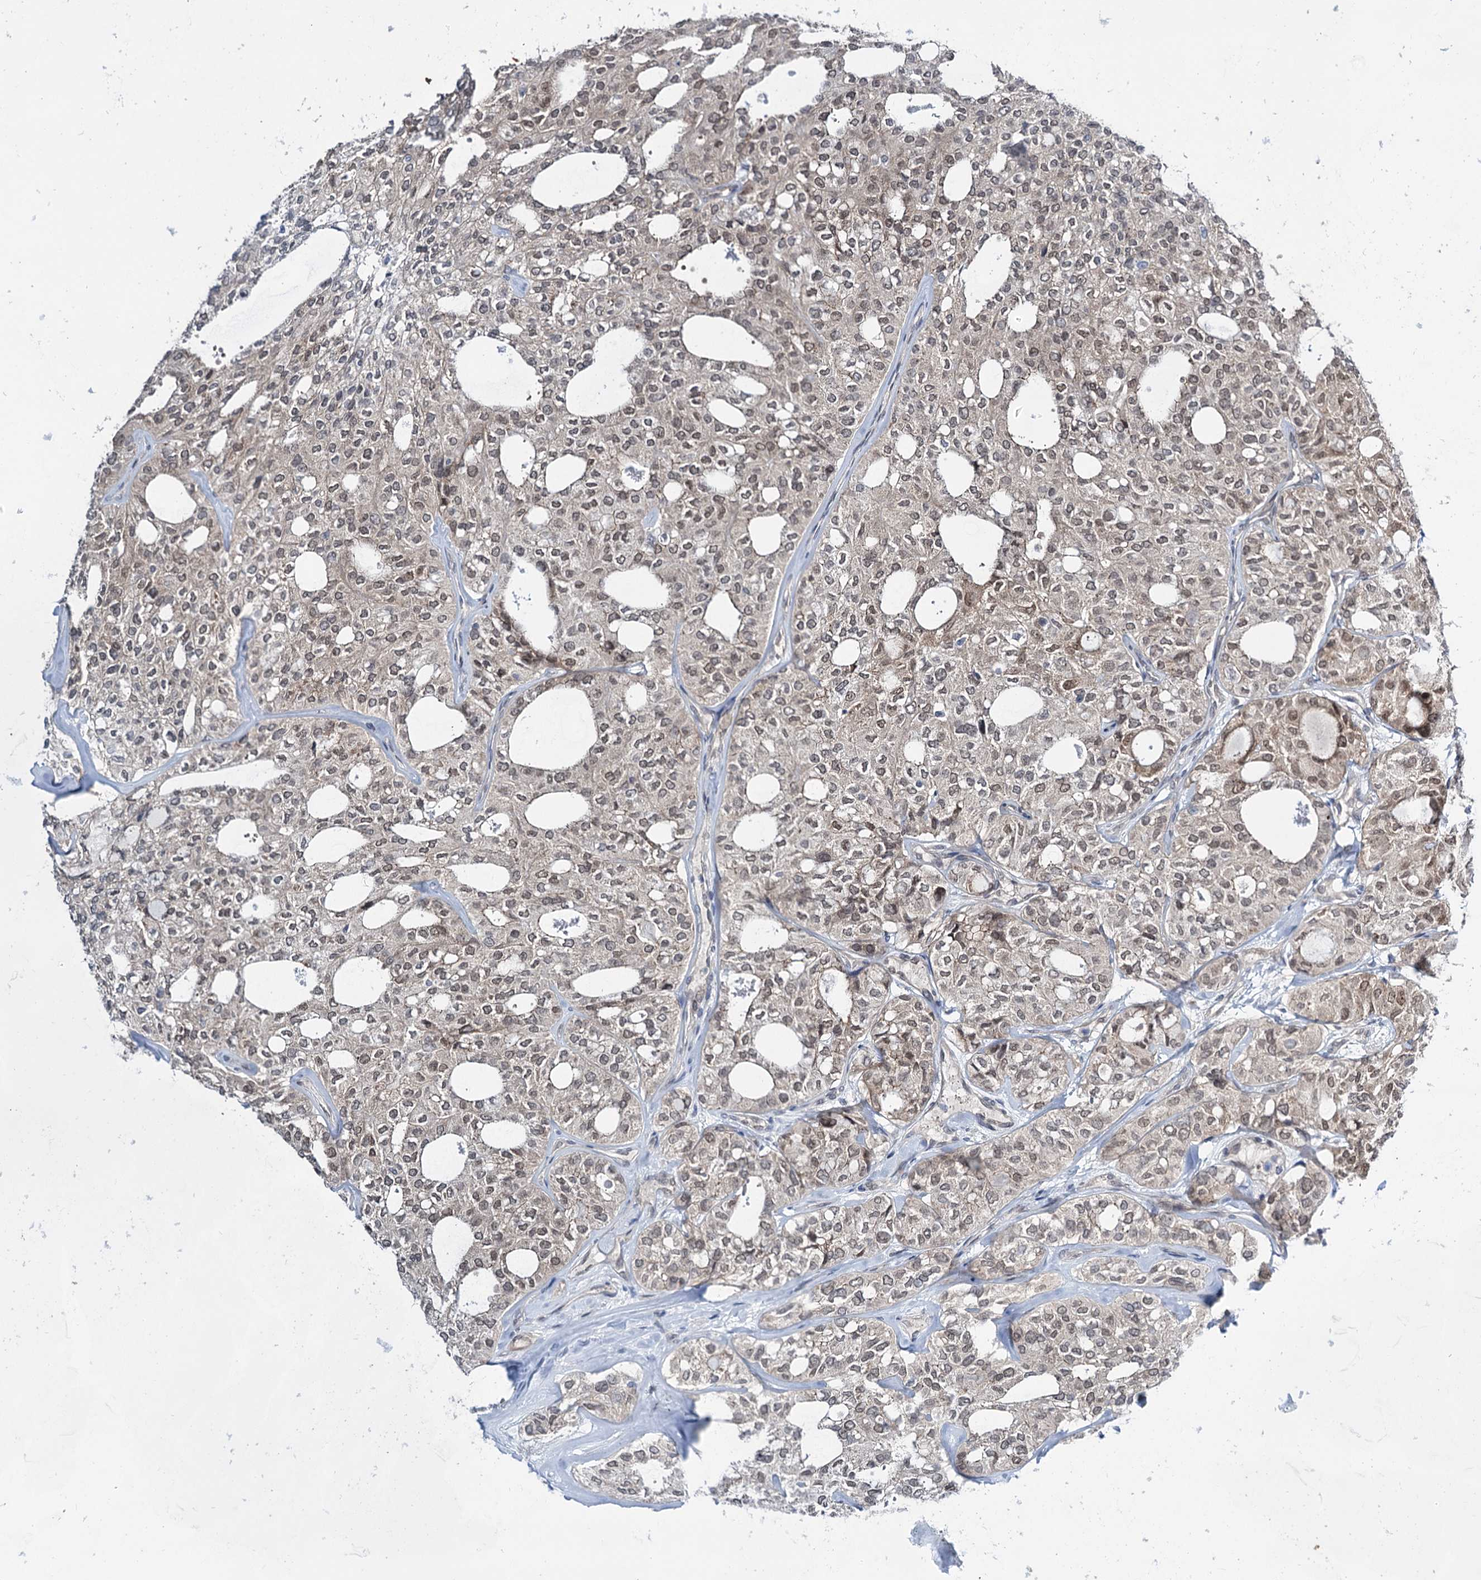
{"staining": {"intensity": "weak", "quantity": "25%-75%", "location": "nuclear"}, "tissue": "thyroid cancer", "cell_type": "Tumor cells", "image_type": "cancer", "snomed": [{"axis": "morphology", "description": "Follicular adenoma carcinoma, NOS"}, {"axis": "topography", "description": "Thyroid gland"}], "caption": "Approximately 25%-75% of tumor cells in human follicular adenoma carcinoma (thyroid) show weak nuclear protein positivity as visualized by brown immunohistochemical staining.", "gene": "DCUN1D4", "patient": {"sex": "male", "age": 75}}